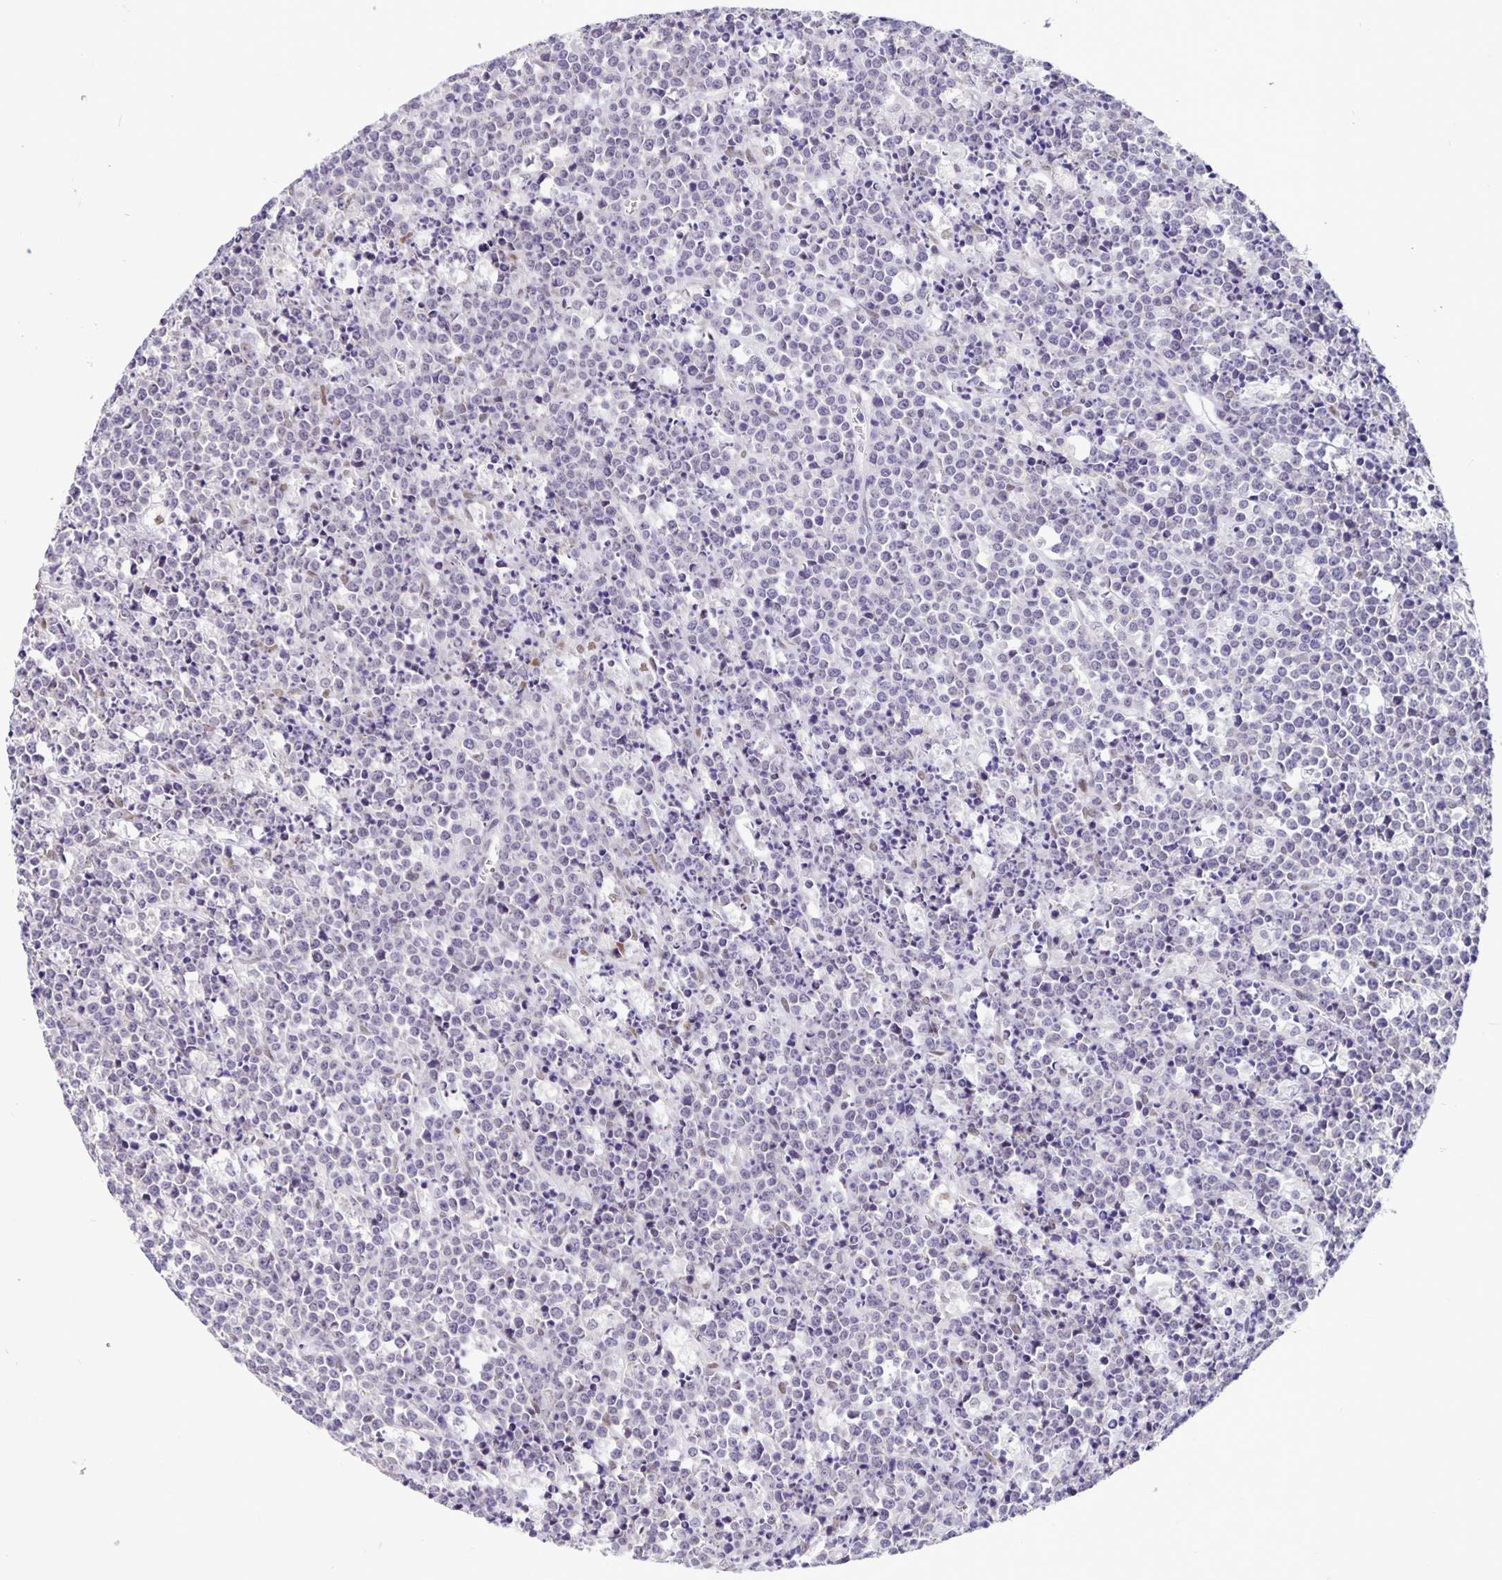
{"staining": {"intensity": "negative", "quantity": "none", "location": "none"}, "tissue": "lymphoma", "cell_type": "Tumor cells", "image_type": "cancer", "snomed": [{"axis": "morphology", "description": "Malignant lymphoma, non-Hodgkin's type, High grade"}, {"axis": "topography", "description": "Ovary"}], "caption": "This is a micrograph of immunohistochemistry (IHC) staining of malignant lymphoma, non-Hodgkin's type (high-grade), which shows no expression in tumor cells.", "gene": "FOSL2", "patient": {"sex": "female", "age": 56}}